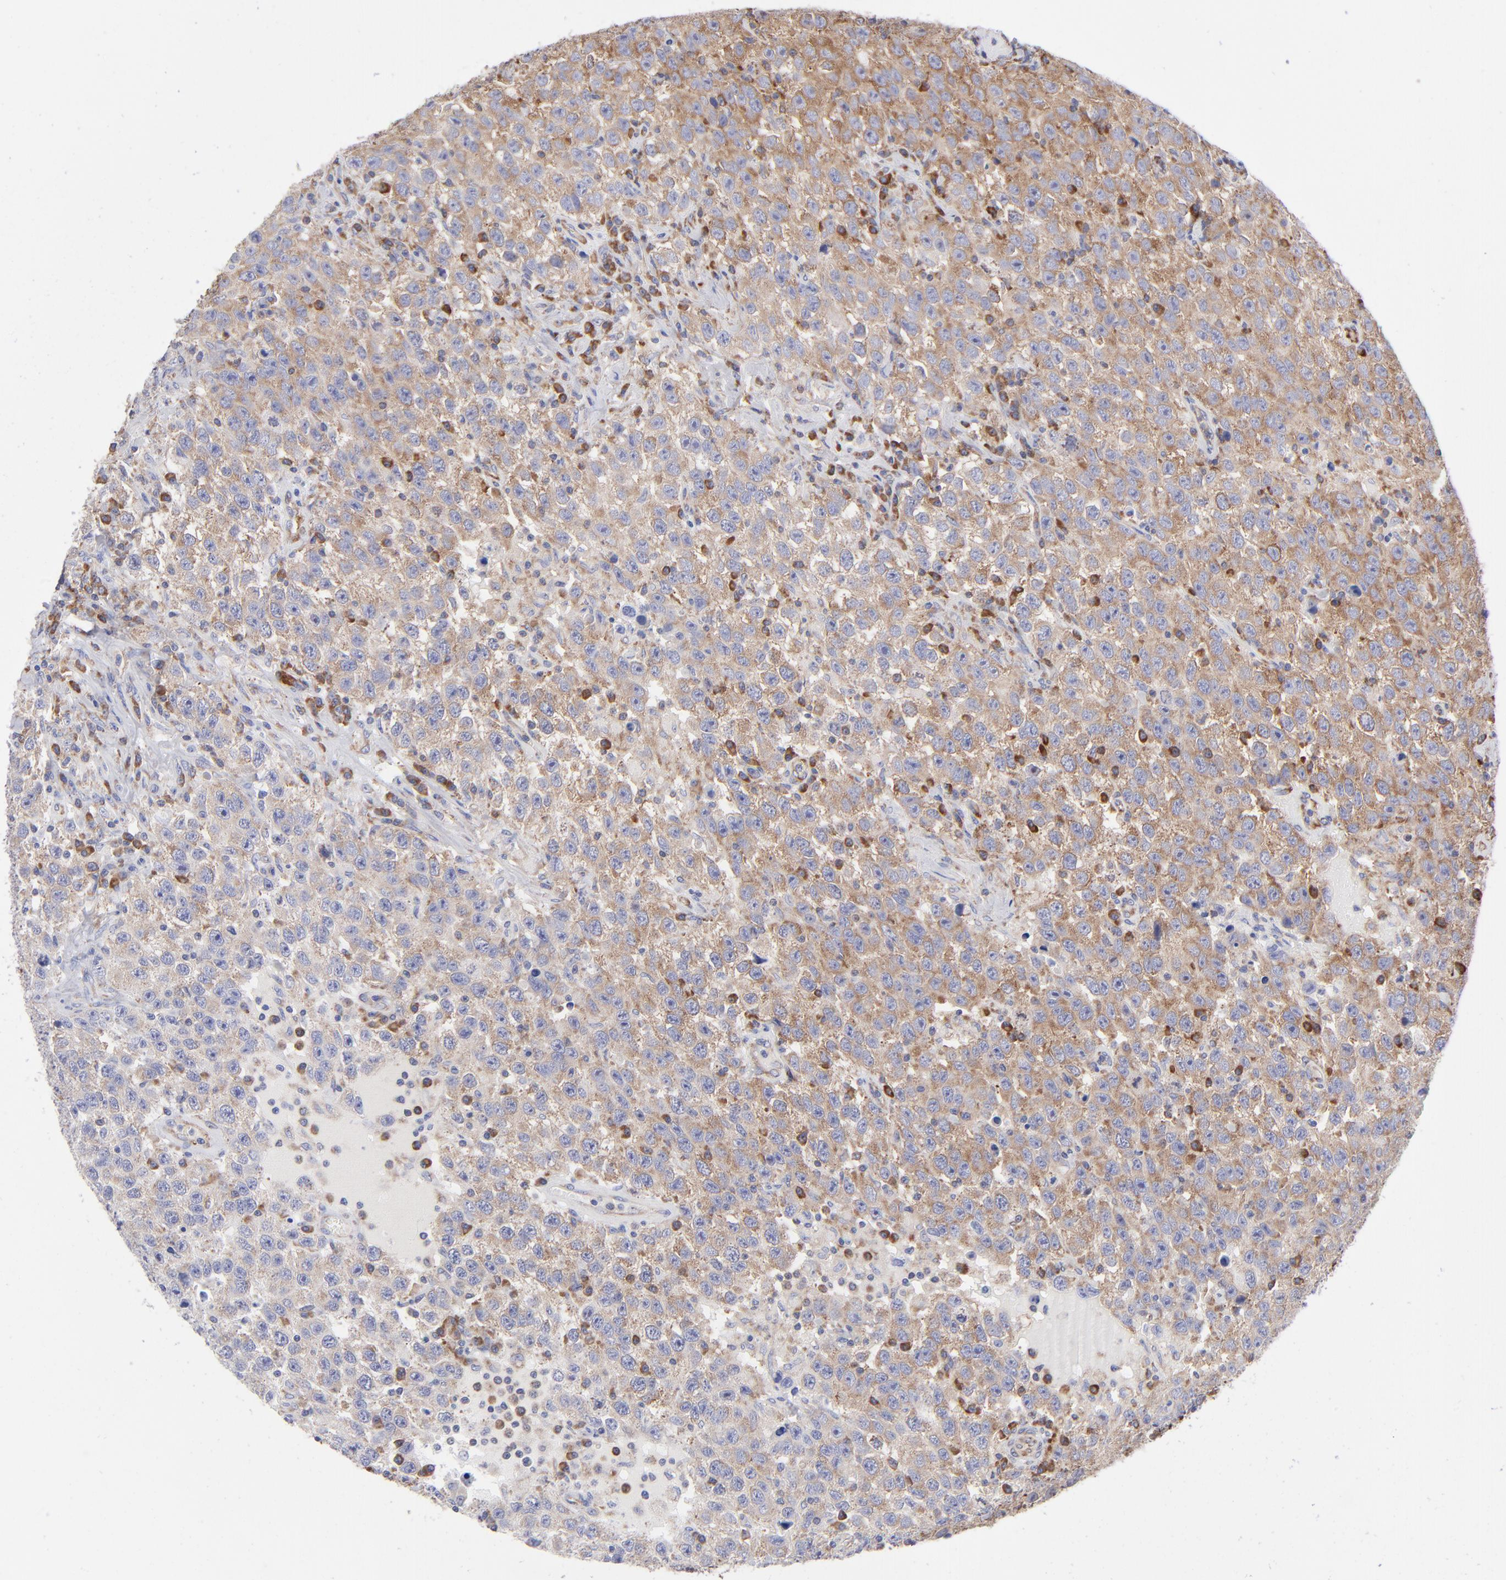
{"staining": {"intensity": "moderate", "quantity": ">75%", "location": "cytoplasmic/membranous"}, "tissue": "testis cancer", "cell_type": "Tumor cells", "image_type": "cancer", "snomed": [{"axis": "morphology", "description": "Seminoma, NOS"}, {"axis": "topography", "description": "Testis"}], "caption": "Immunohistochemistry (IHC) micrograph of neoplastic tissue: human testis cancer stained using immunohistochemistry (IHC) reveals medium levels of moderate protein expression localized specifically in the cytoplasmic/membranous of tumor cells, appearing as a cytoplasmic/membranous brown color.", "gene": "EIF2AK2", "patient": {"sex": "male", "age": 41}}